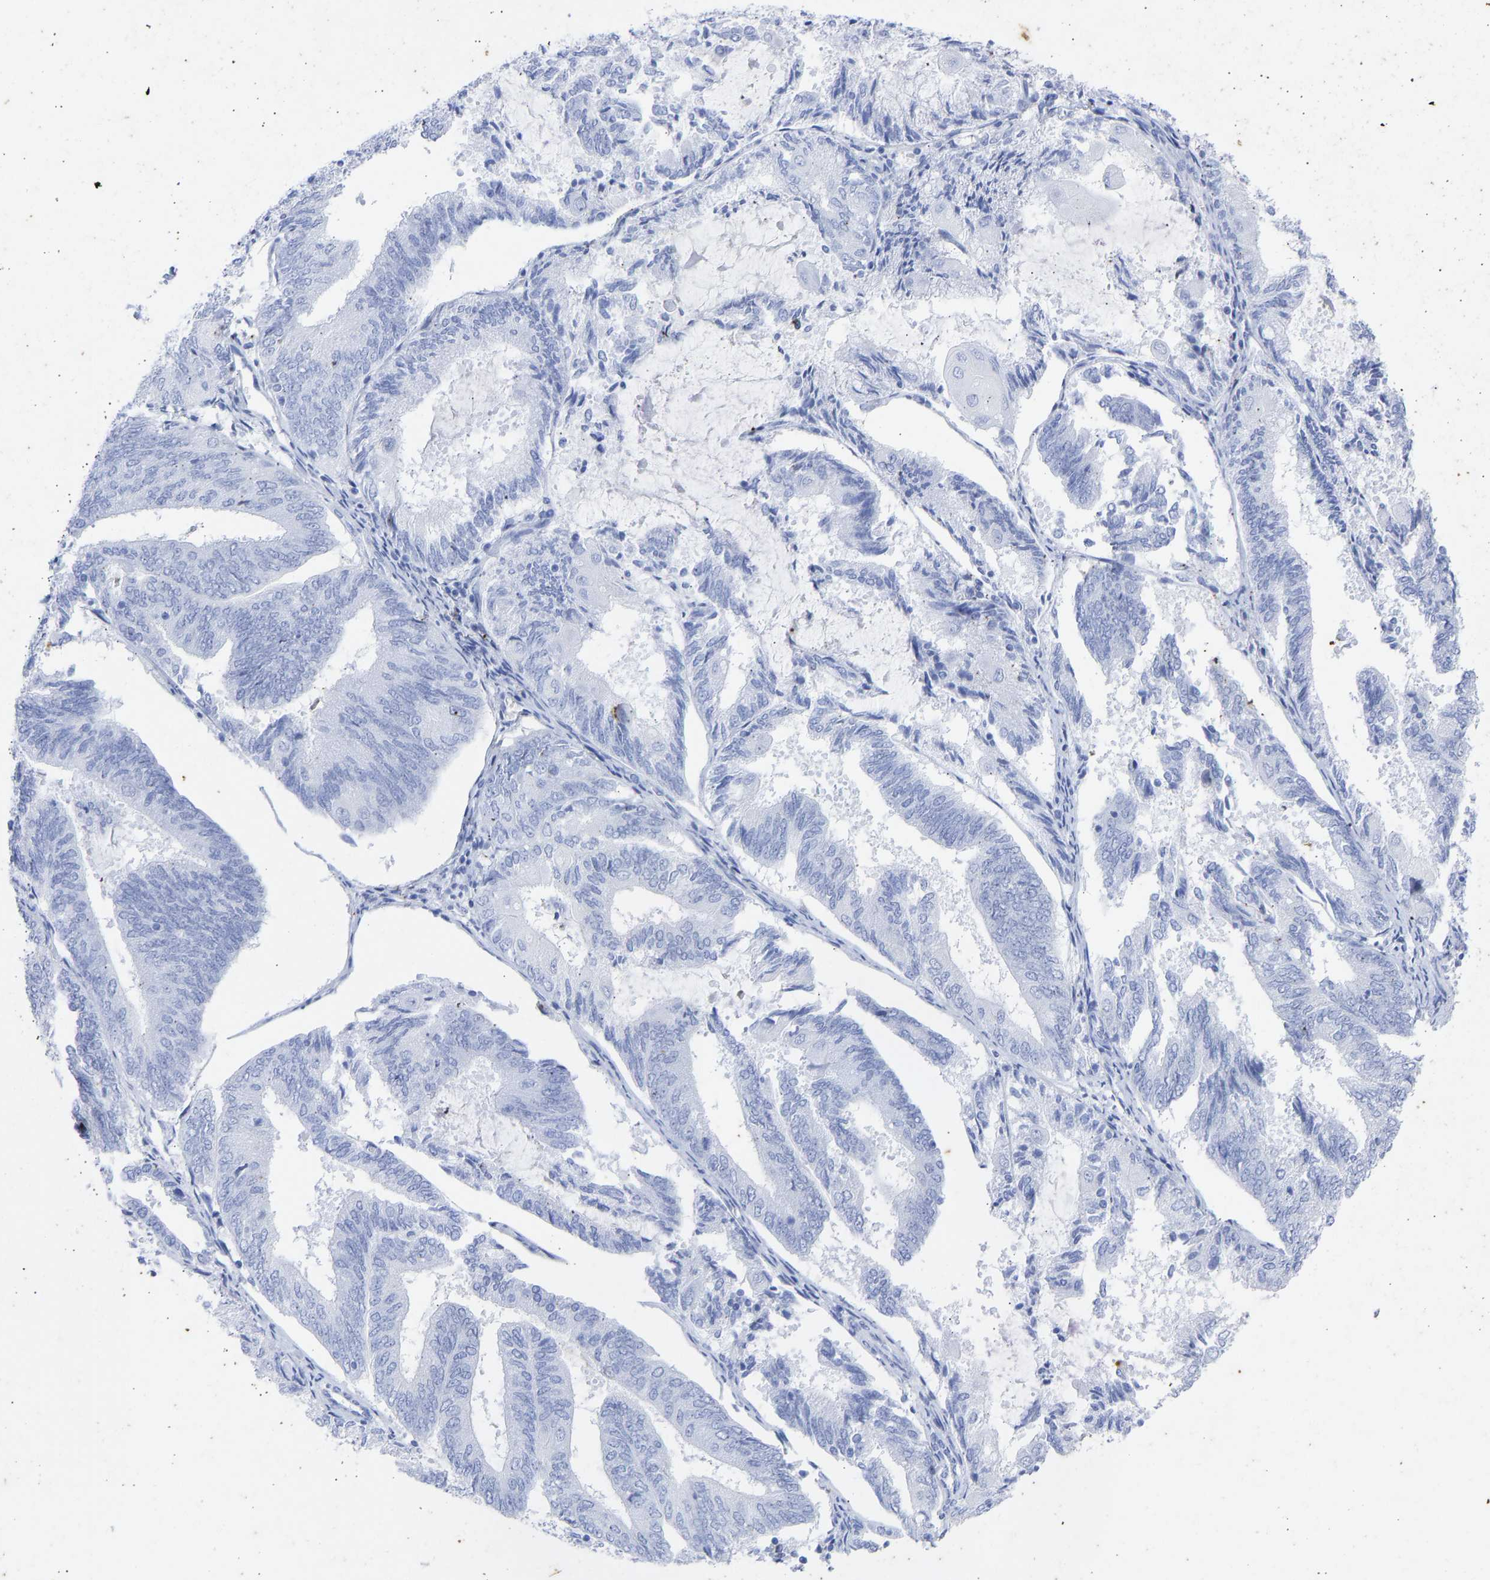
{"staining": {"intensity": "negative", "quantity": "none", "location": "none"}, "tissue": "endometrial cancer", "cell_type": "Tumor cells", "image_type": "cancer", "snomed": [{"axis": "morphology", "description": "Adenocarcinoma, NOS"}, {"axis": "topography", "description": "Endometrium"}], "caption": "Tumor cells show no significant protein positivity in endometrial cancer (adenocarcinoma). (DAB (3,3'-diaminobenzidine) immunohistochemistry (IHC) with hematoxylin counter stain).", "gene": "KRT1", "patient": {"sex": "female", "age": 81}}